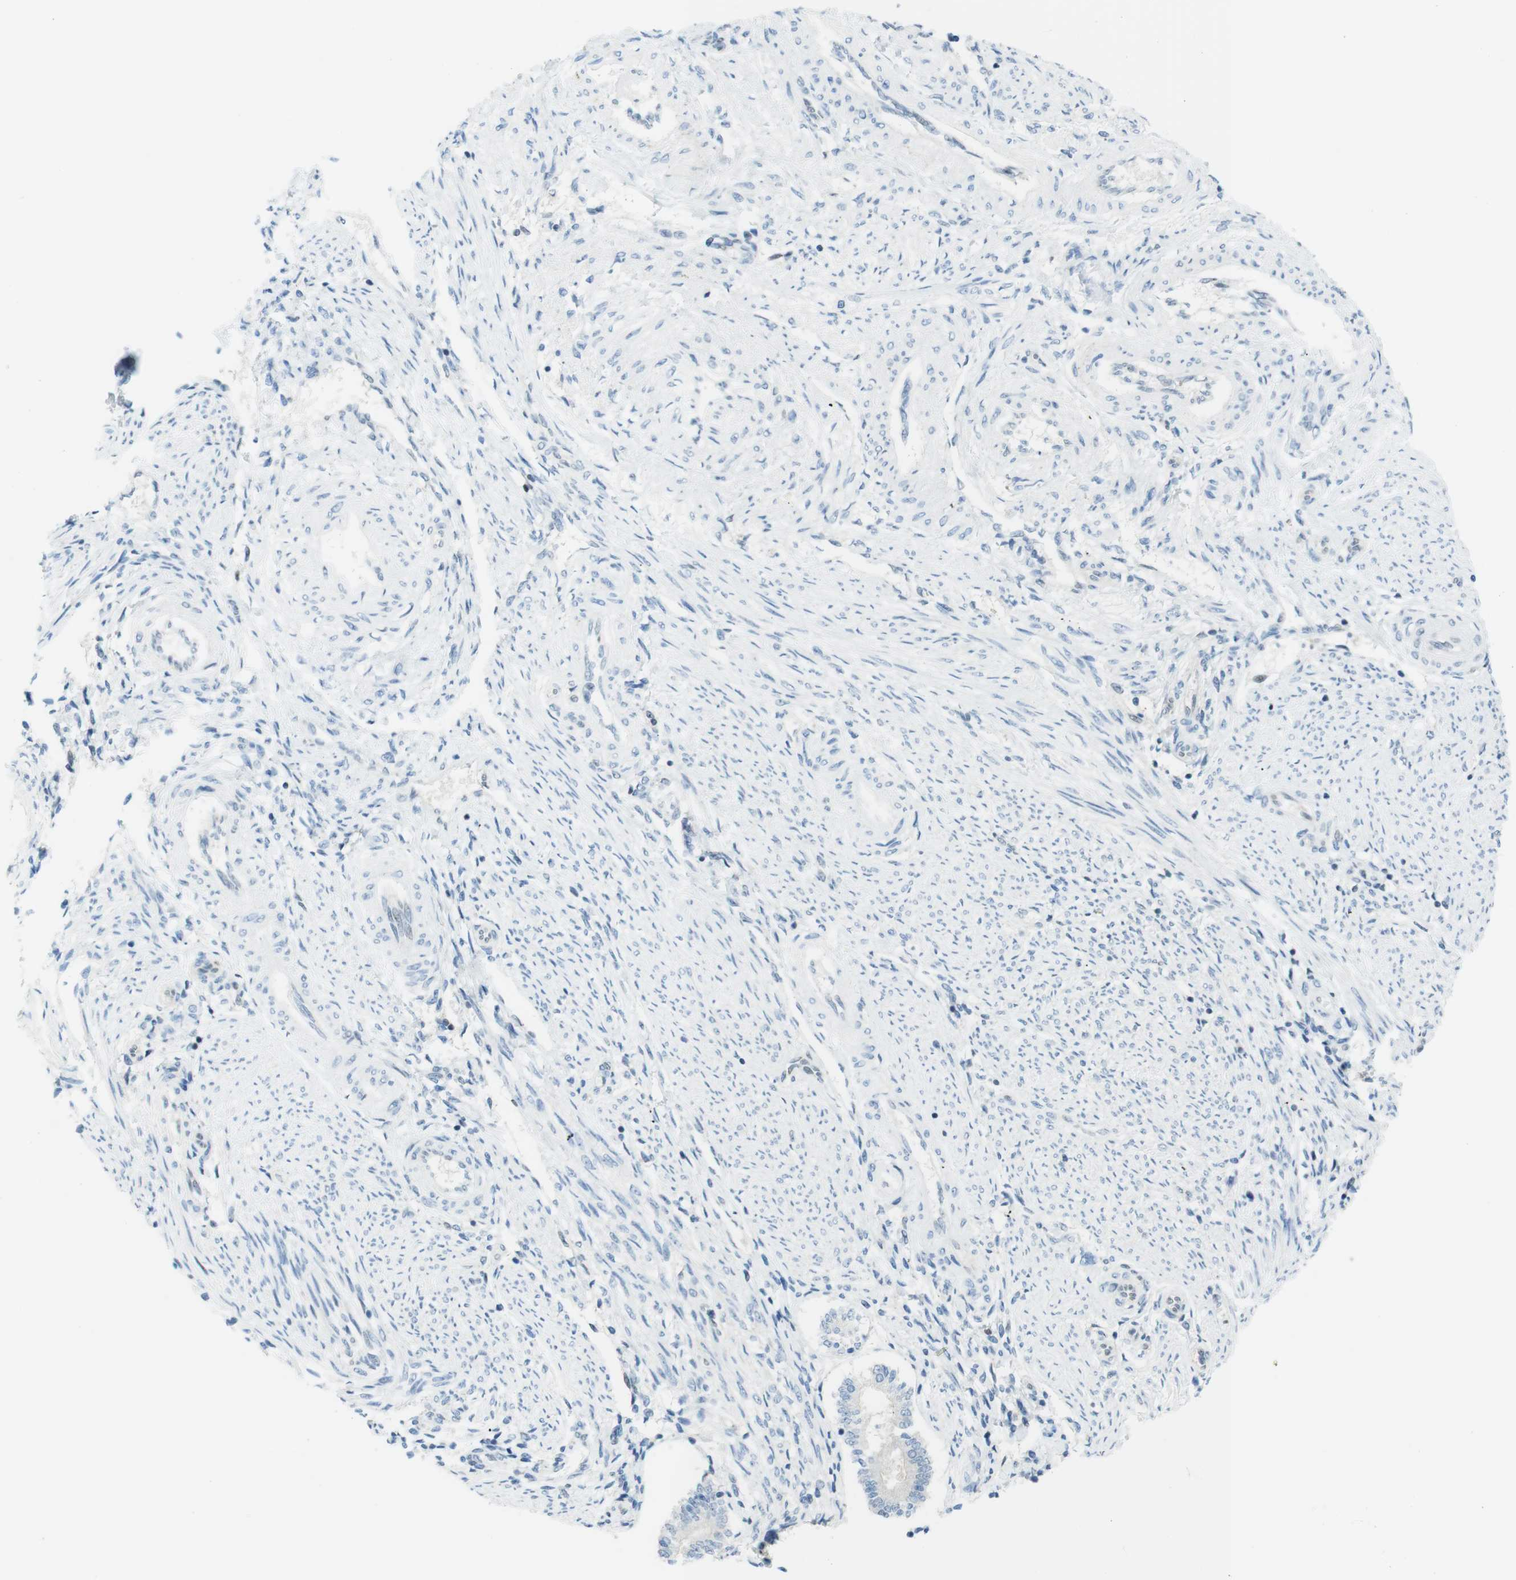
{"staining": {"intensity": "moderate", "quantity": "<25%", "location": "nuclear"}, "tissue": "endometrium", "cell_type": "Cells in endometrial stroma", "image_type": "normal", "snomed": [{"axis": "morphology", "description": "Normal tissue, NOS"}, {"axis": "topography", "description": "Endometrium"}], "caption": "This histopathology image reveals IHC staining of normal endometrium, with low moderate nuclear expression in about <25% of cells in endometrial stroma.", "gene": "UBB", "patient": {"sex": "female", "age": 42}}